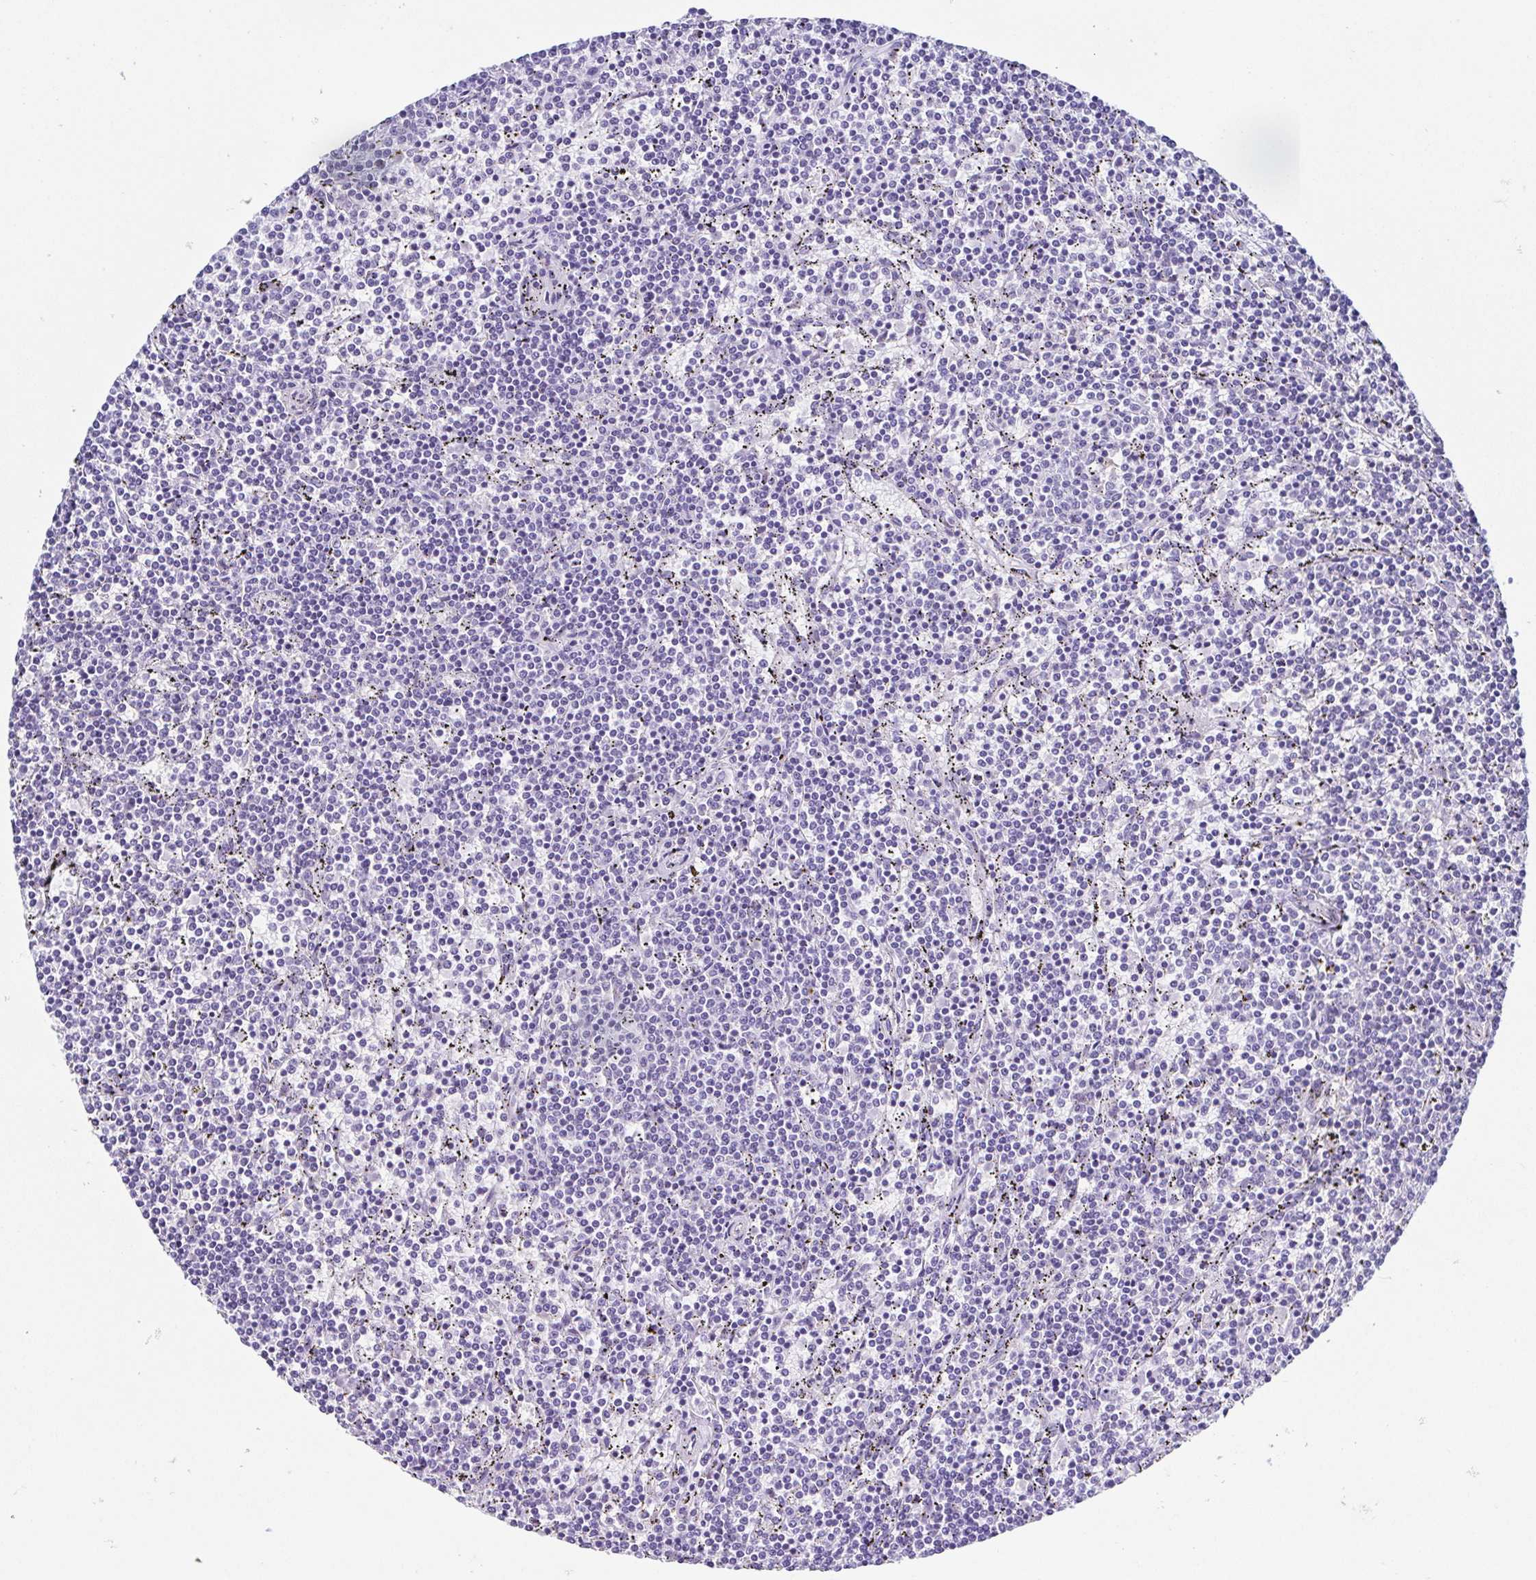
{"staining": {"intensity": "negative", "quantity": "none", "location": "none"}, "tissue": "lymphoma", "cell_type": "Tumor cells", "image_type": "cancer", "snomed": [{"axis": "morphology", "description": "Malignant lymphoma, non-Hodgkin's type, Low grade"}, {"axis": "topography", "description": "Spleen"}], "caption": "DAB immunohistochemical staining of human malignant lymphoma, non-Hodgkin's type (low-grade) reveals no significant positivity in tumor cells.", "gene": "RDH11", "patient": {"sex": "female", "age": 50}}